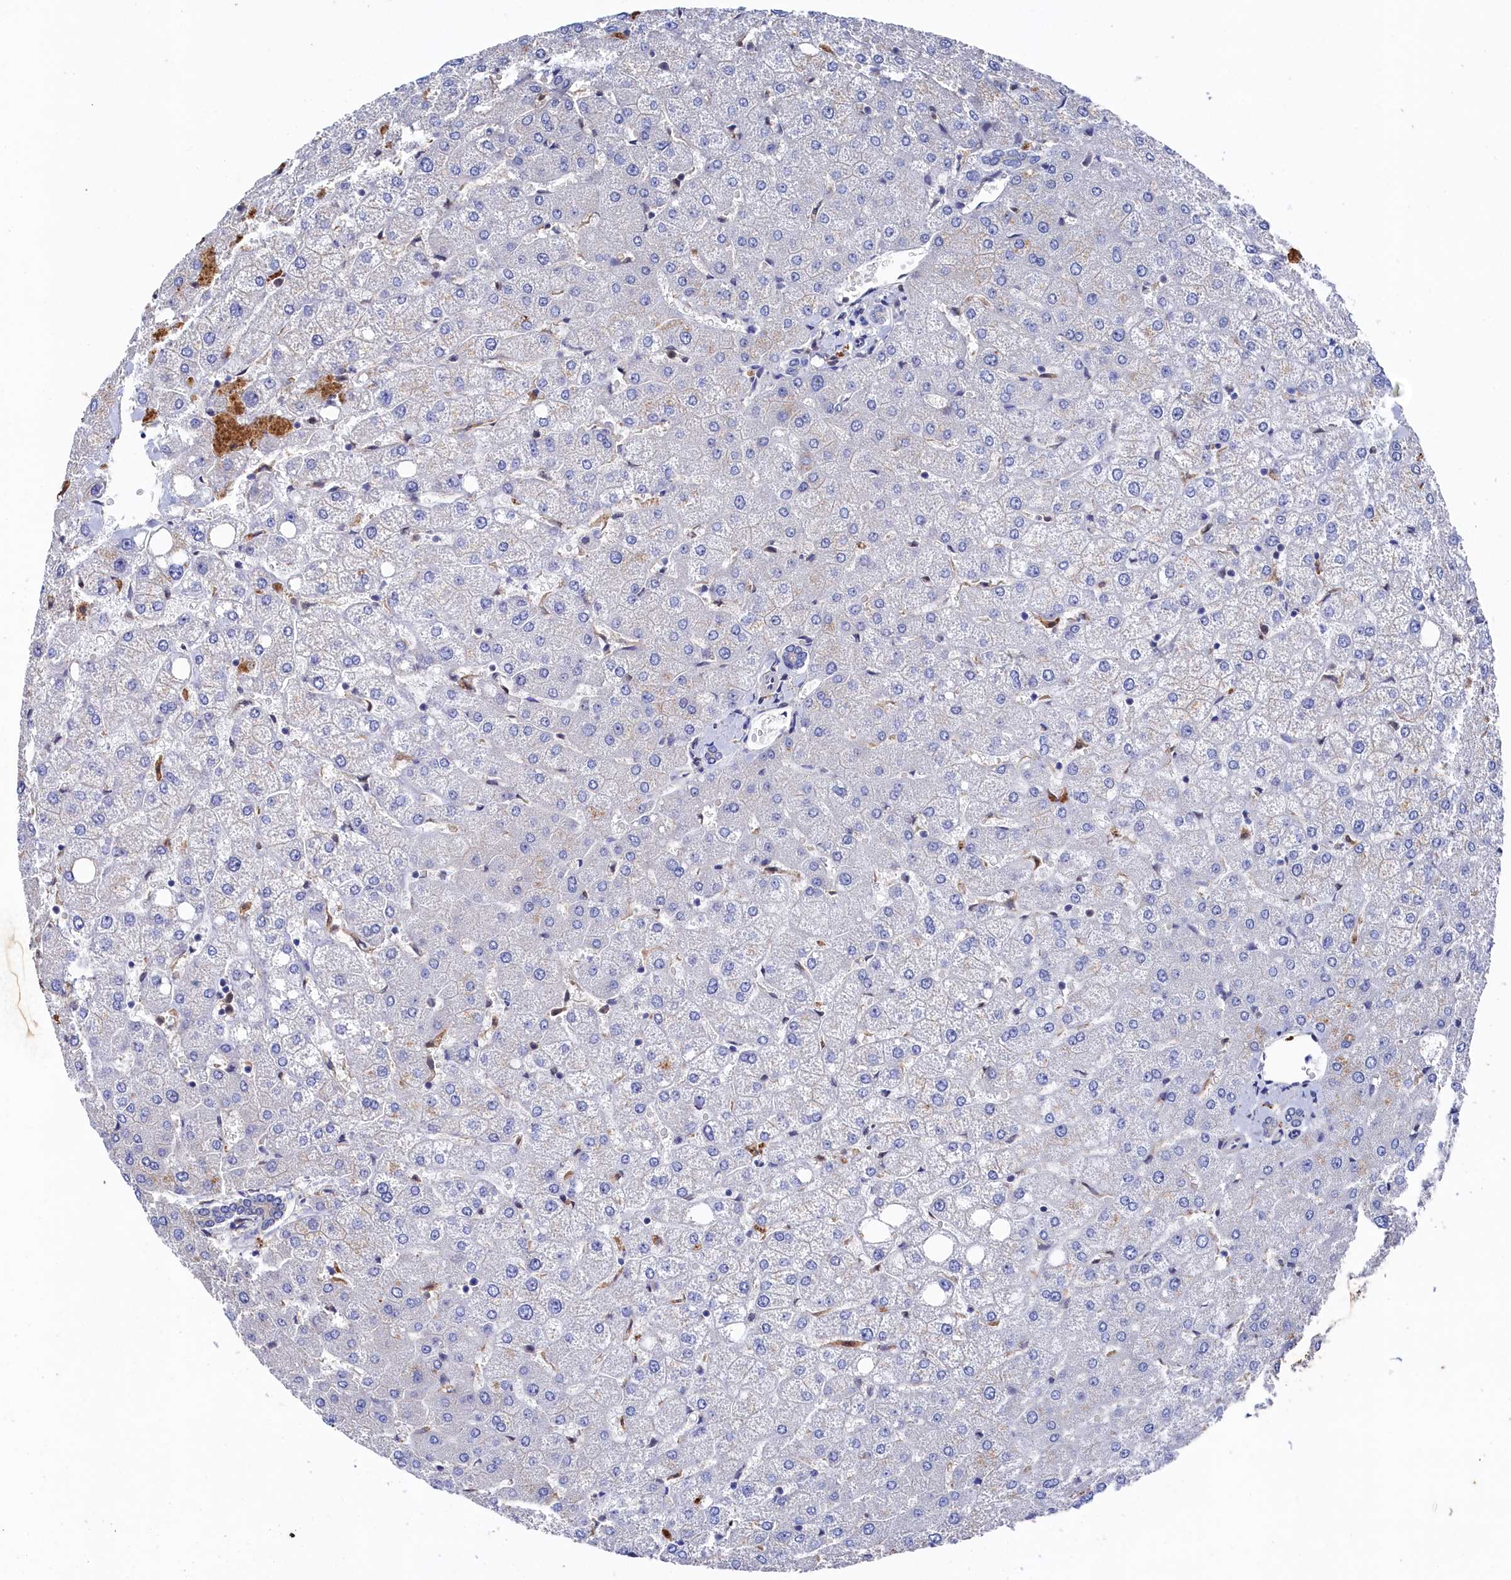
{"staining": {"intensity": "negative", "quantity": "none", "location": "none"}, "tissue": "liver", "cell_type": "Cholangiocytes", "image_type": "normal", "snomed": [{"axis": "morphology", "description": "Normal tissue, NOS"}, {"axis": "topography", "description": "Liver"}], "caption": "Immunohistochemistry (IHC) image of unremarkable liver: human liver stained with DAB (3,3'-diaminobenzidine) displays no significant protein expression in cholangiocytes.", "gene": "RNH1", "patient": {"sex": "female", "age": 54}}